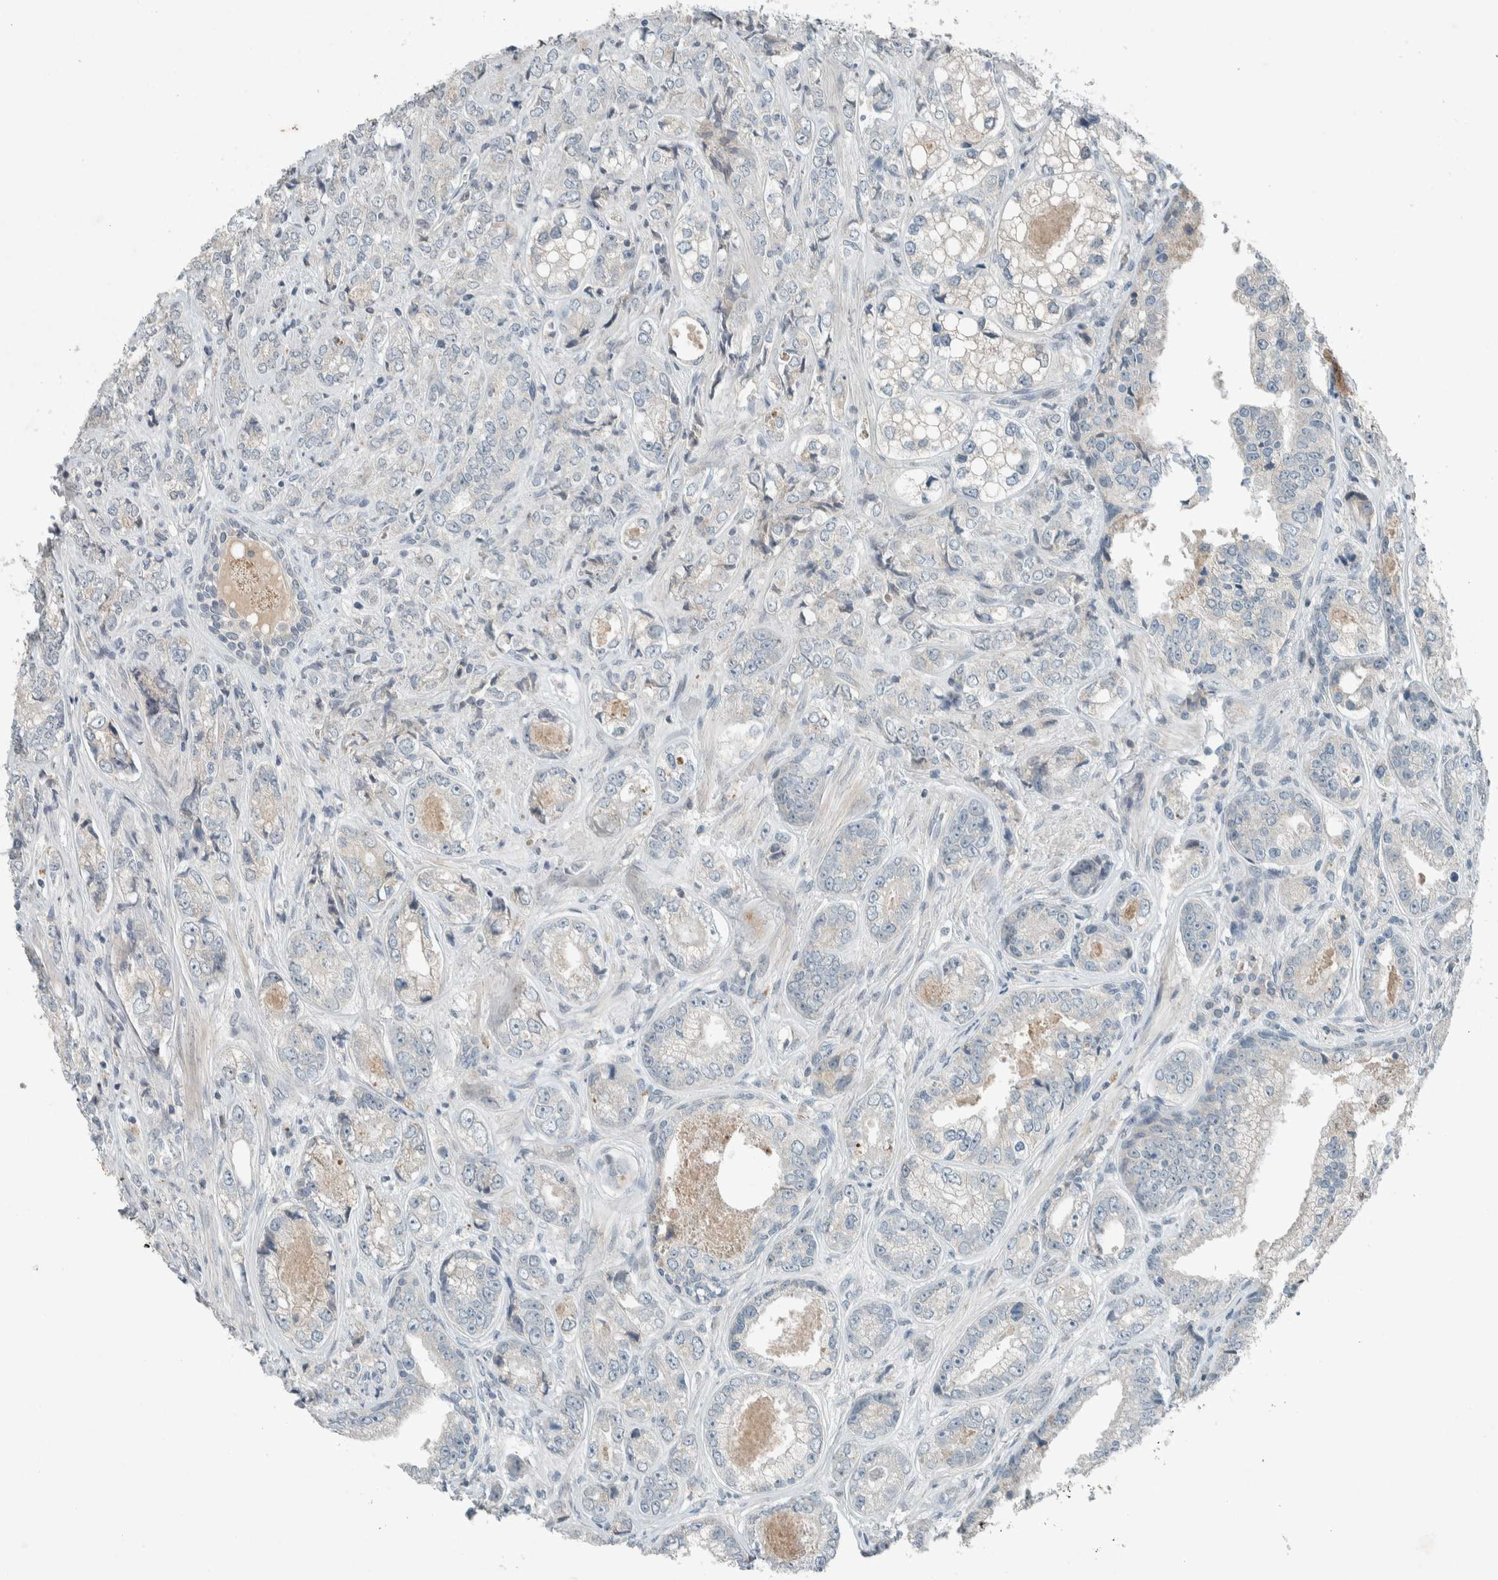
{"staining": {"intensity": "negative", "quantity": "none", "location": "none"}, "tissue": "prostate cancer", "cell_type": "Tumor cells", "image_type": "cancer", "snomed": [{"axis": "morphology", "description": "Adenocarcinoma, High grade"}, {"axis": "topography", "description": "Prostate"}], "caption": "This is an immunohistochemistry micrograph of prostate cancer (high-grade adenocarcinoma). There is no staining in tumor cells.", "gene": "CERCAM", "patient": {"sex": "male", "age": 61}}